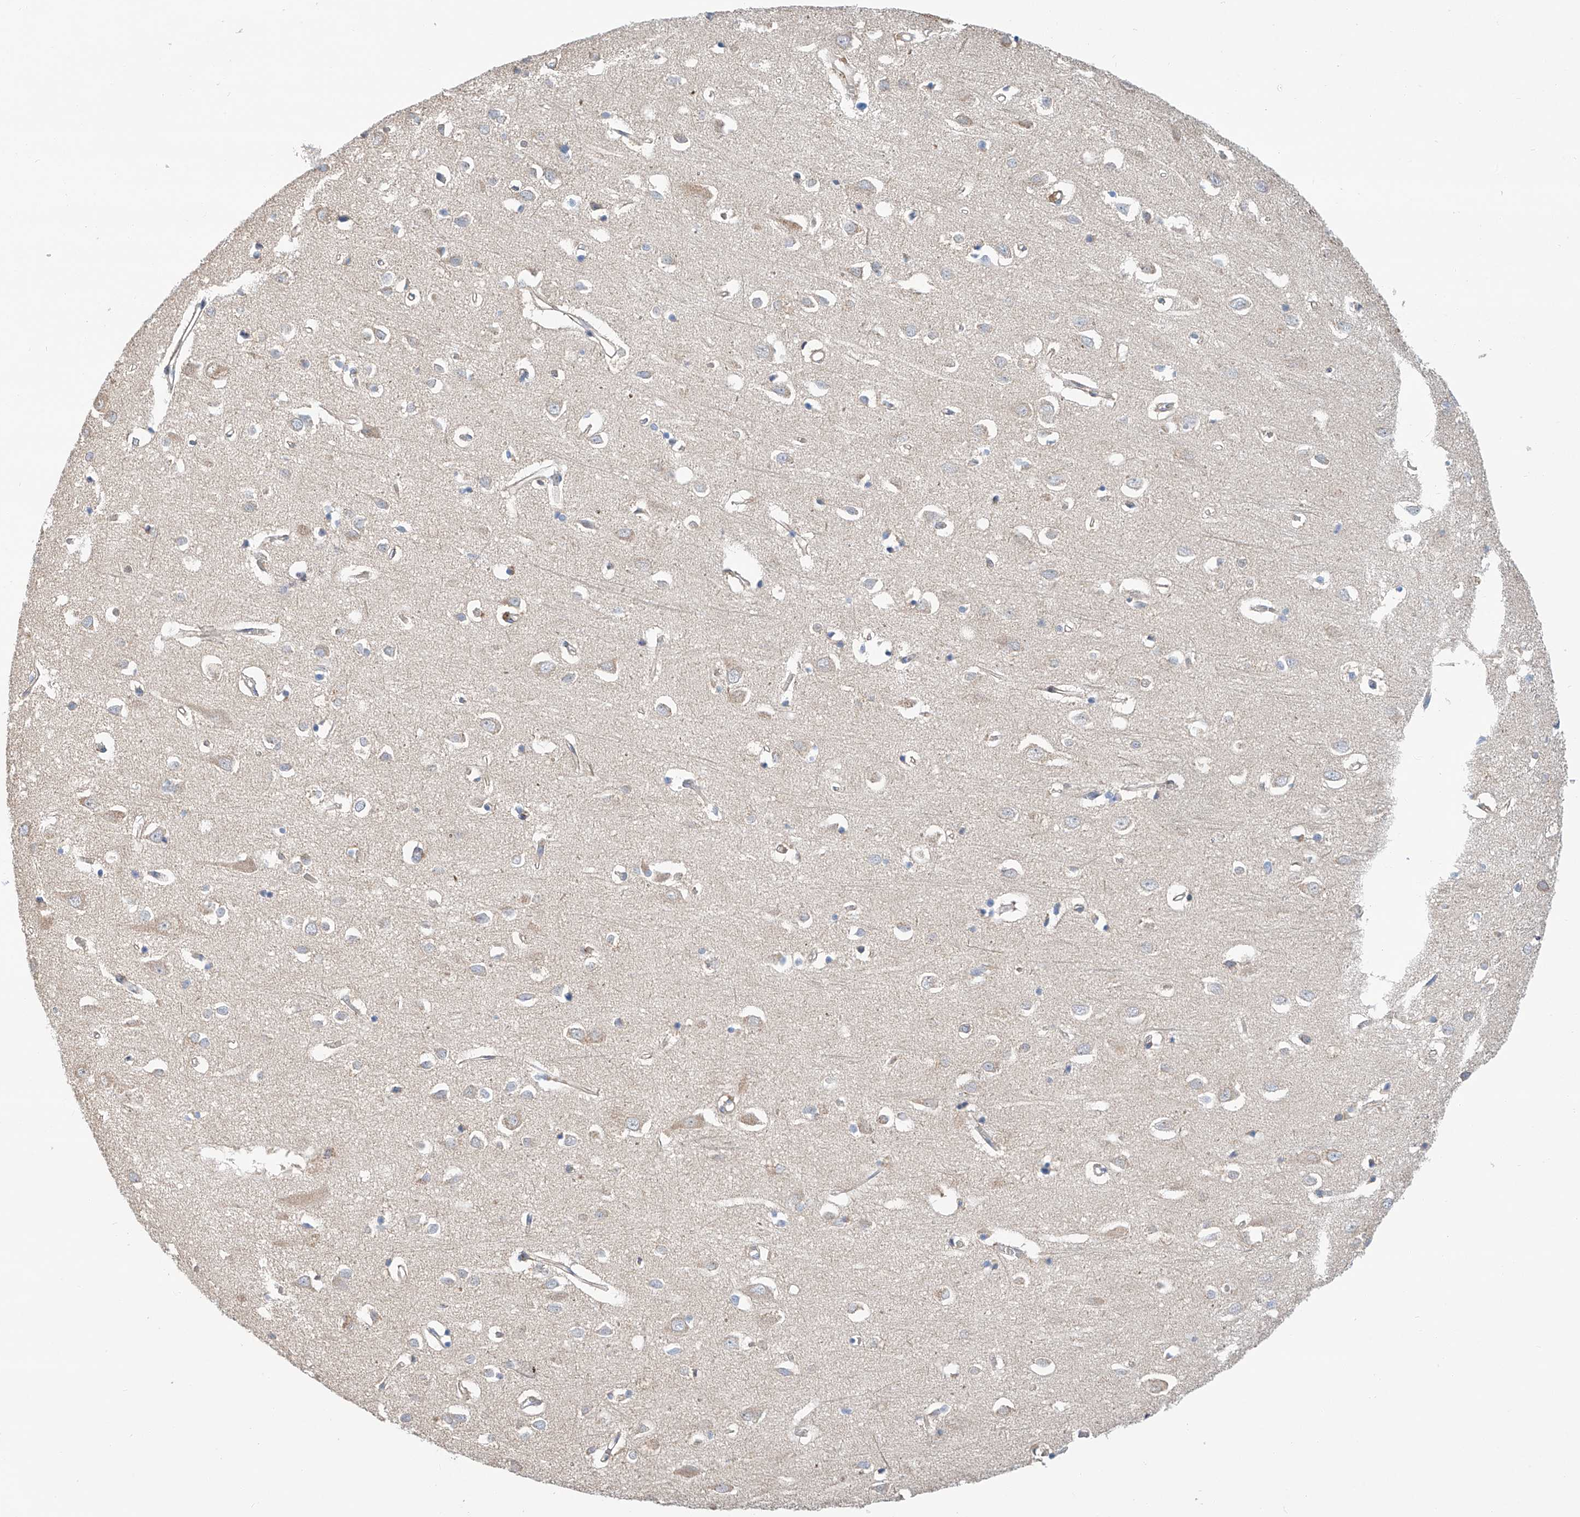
{"staining": {"intensity": "weak", "quantity": "25%-75%", "location": "cytoplasmic/membranous"}, "tissue": "cerebral cortex", "cell_type": "Endothelial cells", "image_type": "normal", "snomed": [{"axis": "morphology", "description": "Normal tissue, NOS"}, {"axis": "topography", "description": "Cerebral cortex"}], "caption": "A low amount of weak cytoplasmic/membranous staining is identified in about 25%-75% of endothelial cells in unremarkable cerebral cortex. The protein is stained brown, and the nuclei are stained in blue (DAB (3,3'-diaminobenzidine) IHC with brightfield microscopy, high magnification).", "gene": "SLC22A7", "patient": {"sex": "female", "age": 64}}